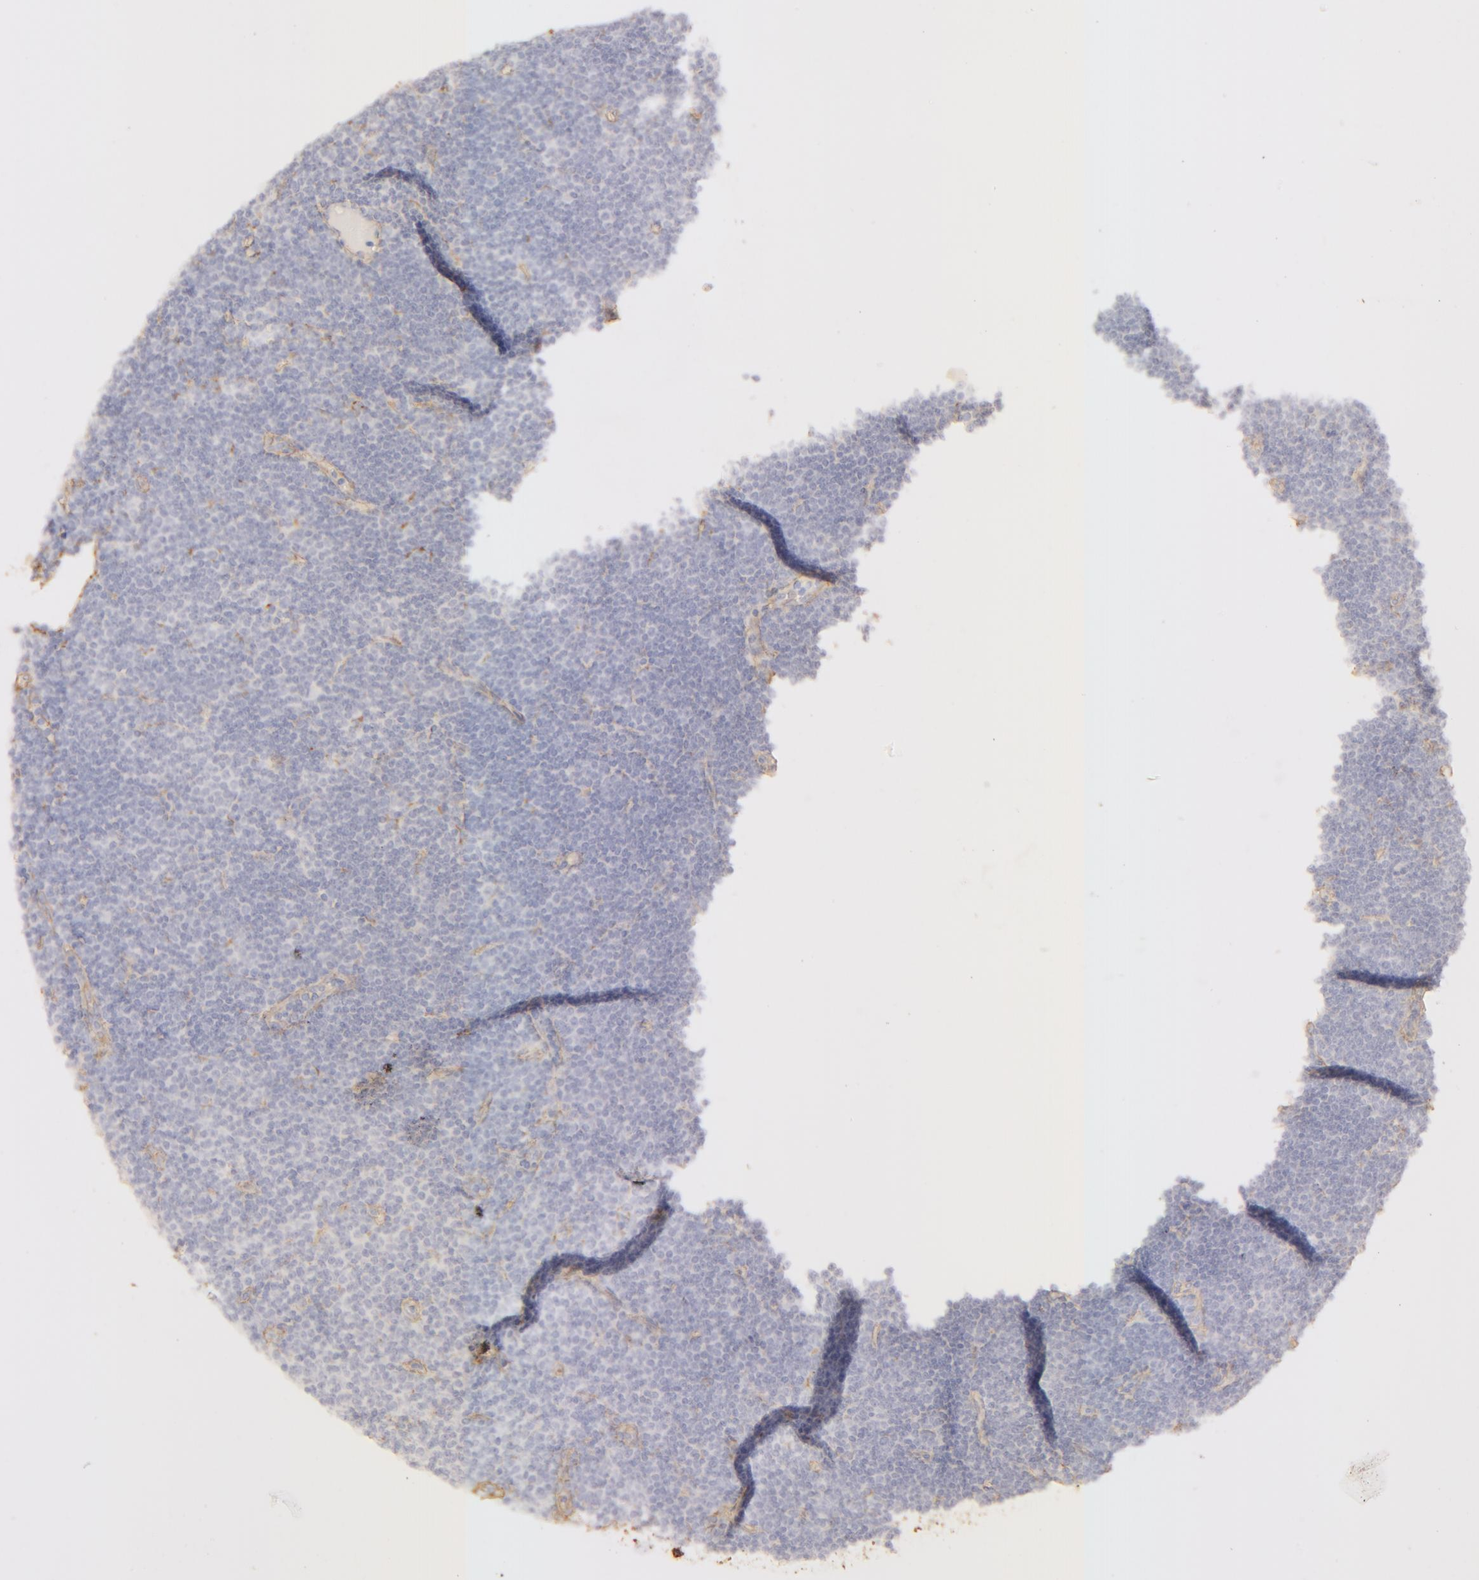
{"staining": {"intensity": "negative", "quantity": "none", "location": "none"}, "tissue": "lymphoma", "cell_type": "Tumor cells", "image_type": "cancer", "snomed": [{"axis": "morphology", "description": "Malignant lymphoma, non-Hodgkin's type, Low grade"}, {"axis": "topography", "description": "Lymph node"}], "caption": "The histopathology image displays no staining of tumor cells in malignant lymphoma, non-Hodgkin's type (low-grade).", "gene": "COL4A1", "patient": {"sex": "male", "age": 57}}